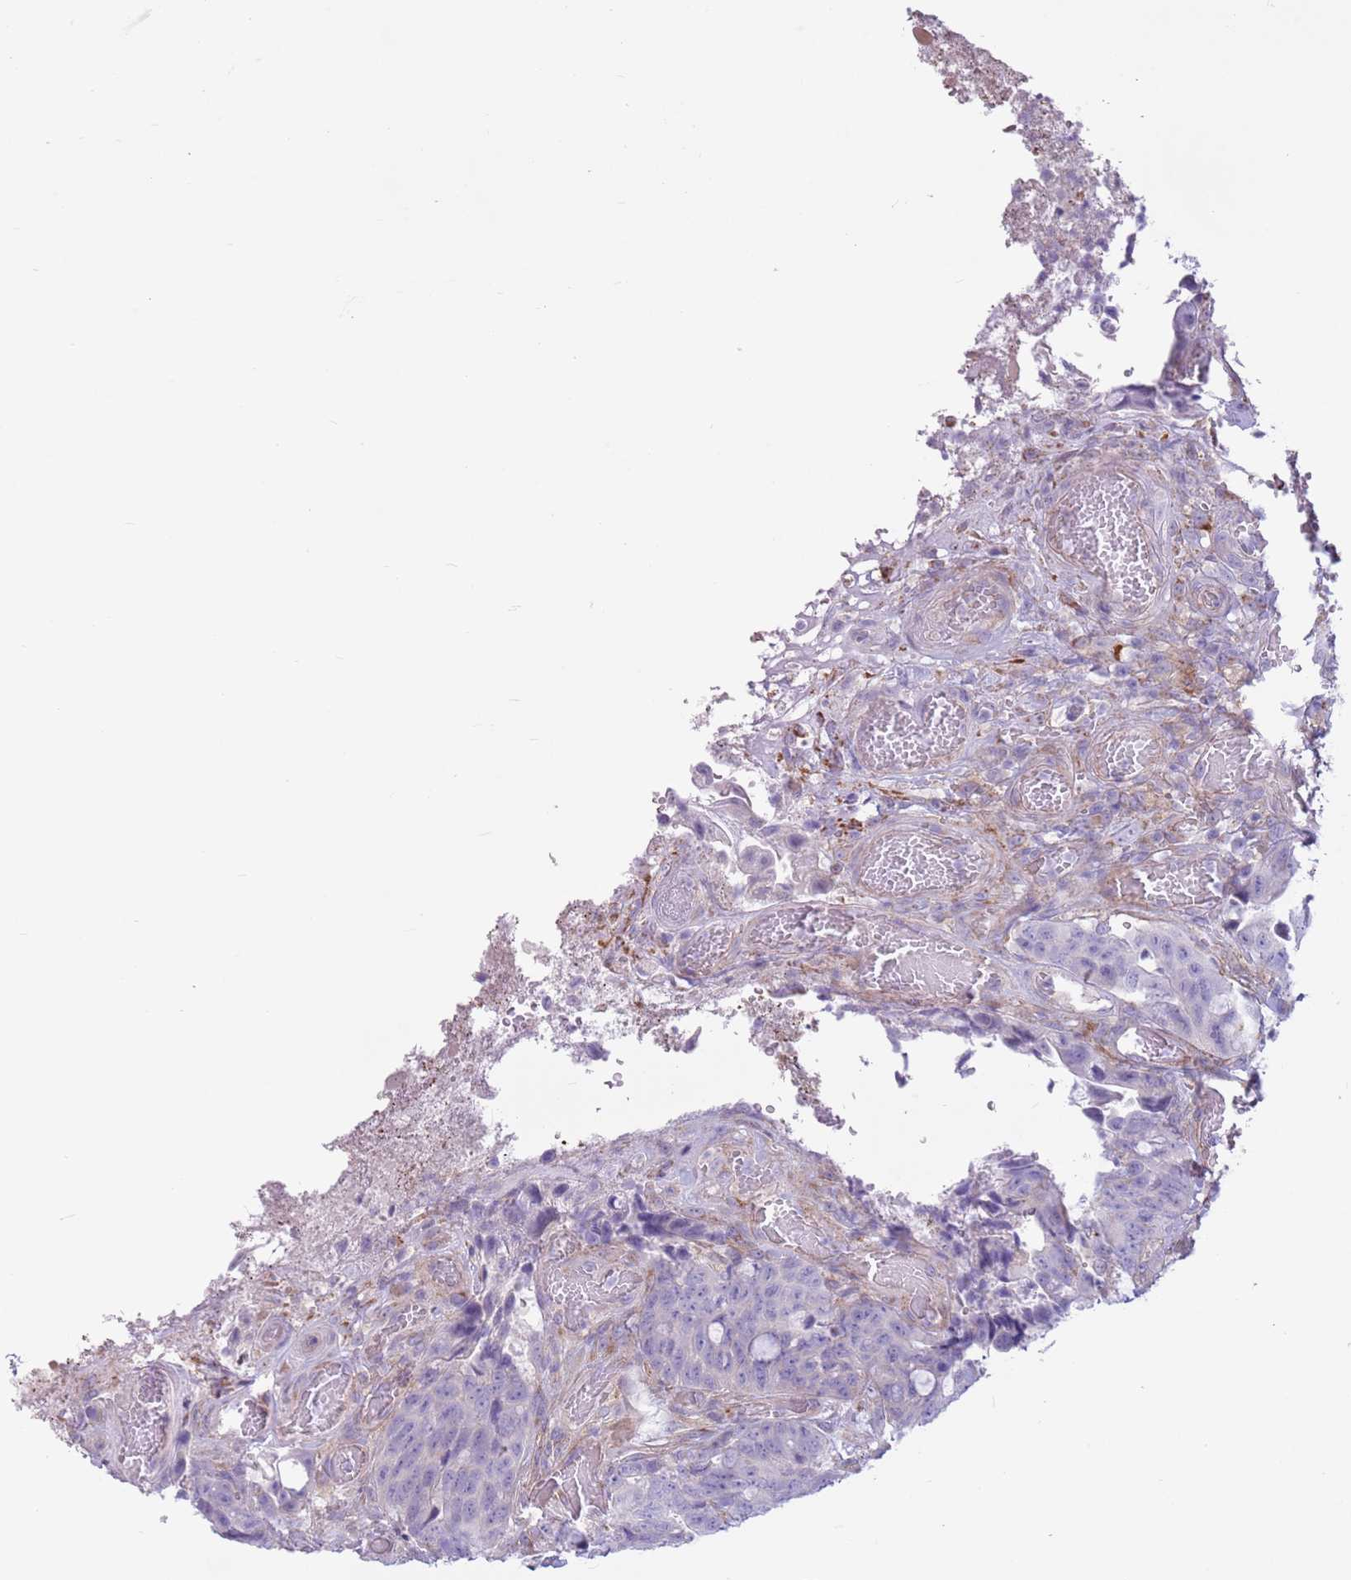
{"staining": {"intensity": "negative", "quantity": "none", "location": "none"}, "tissue": "colorectal cancer", "cell_type": "Tumor cells", "image_type": "cancer", "snomed": [{"axis": "morphology", "description": "Adenocarcinoma, NOS"}, {"axis": "topography", "description": "Colon"}], "caption": "This histopathology image is of colorectal adenocarcinoma stained with immunohistochemistry (IHC) to label a protein in brown with the nuclei are counter-stained blue. There is no staining in tumor cells.", "gene": "SNX6", "patient": {"sex": "female", "age": 82}}